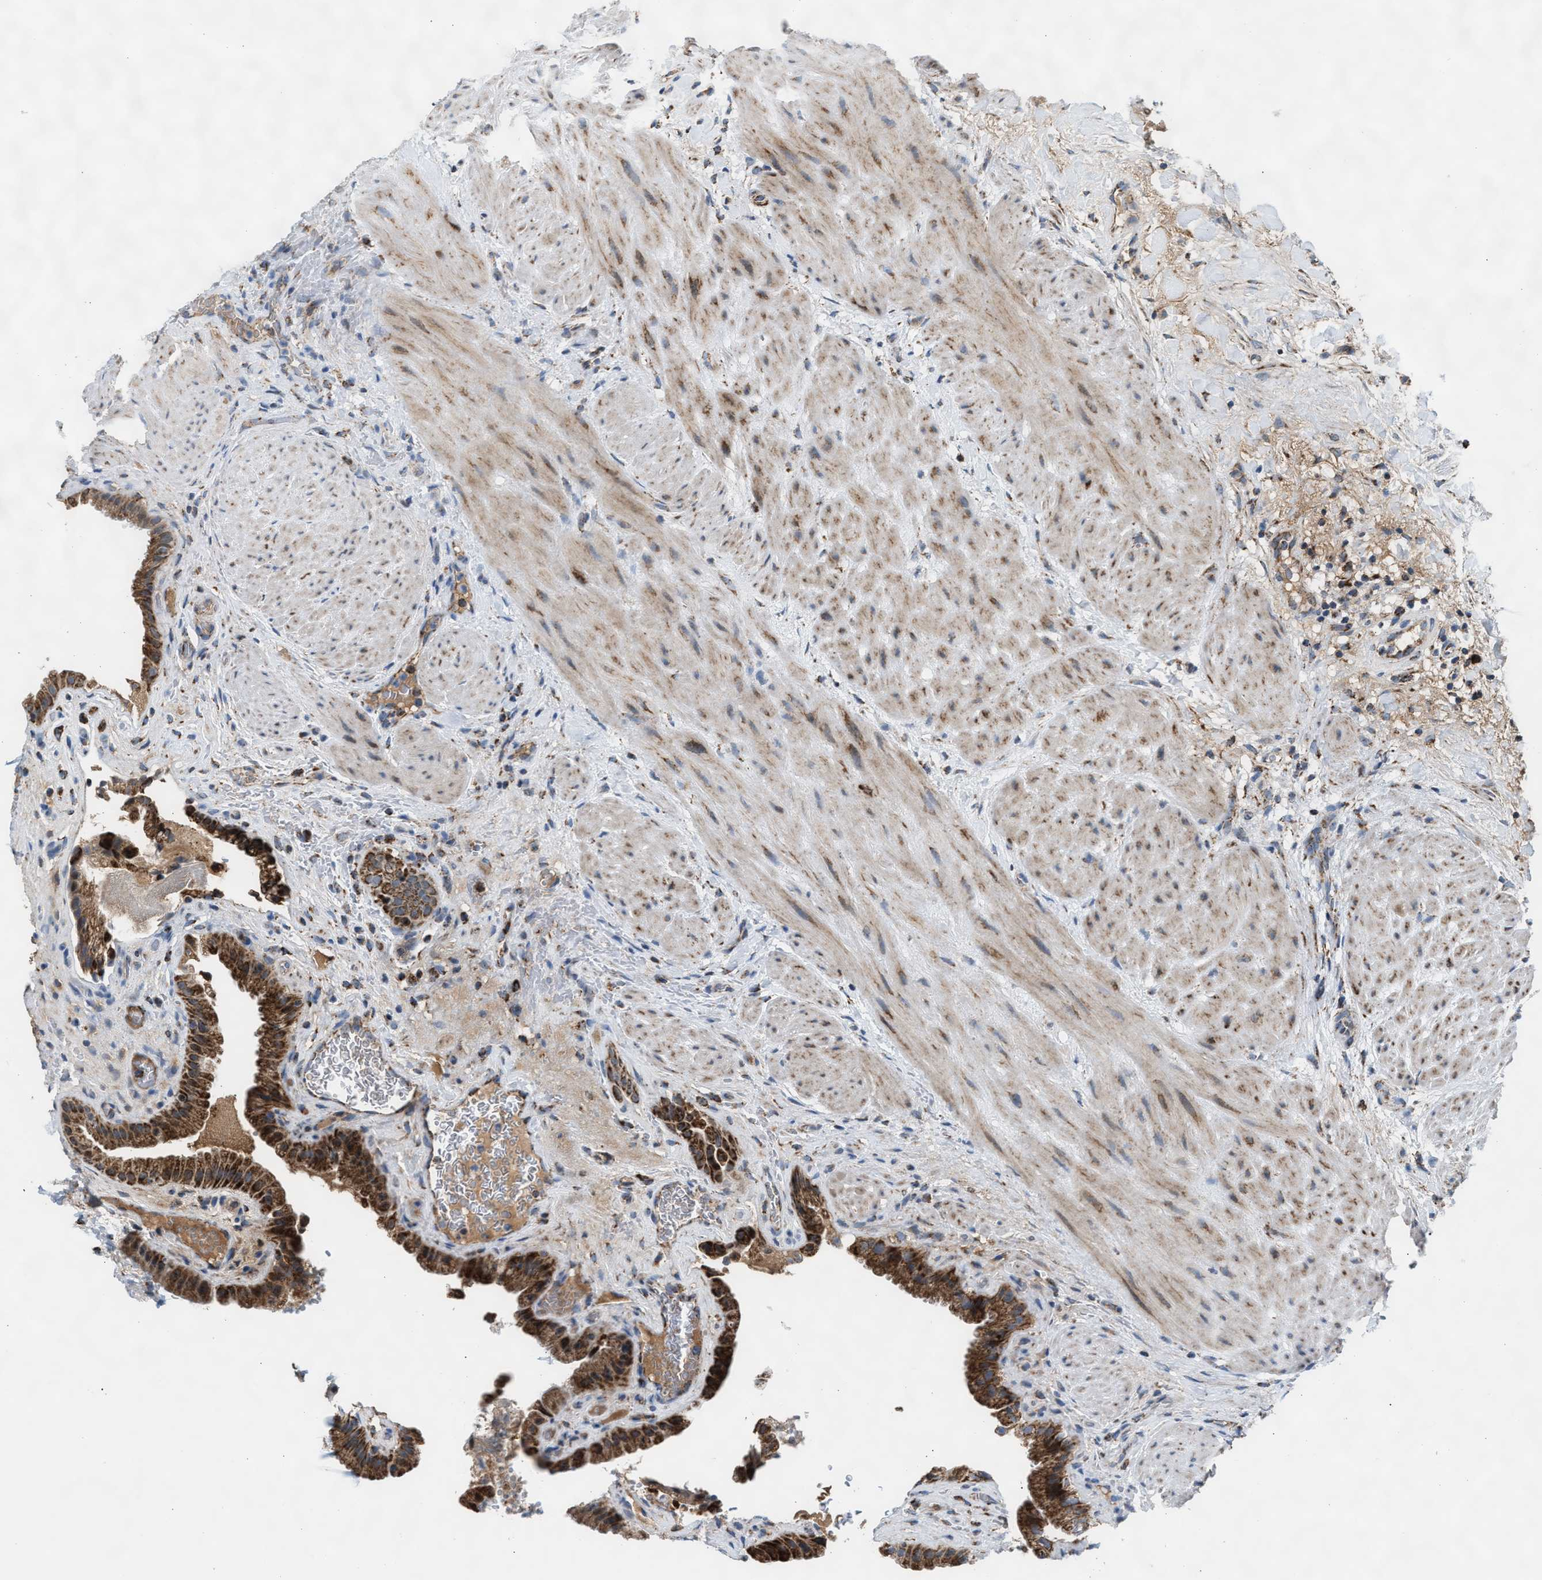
{"staining": {"intensity": "strong", "quantity": ">75%", "location": "cytoplasmic/membranous"}, "tissue": "gallbladder", "cell_type": "Glandular cells", "image_type": "normal", "snomed": [{"axis": "morphology", "description": "Normal tissue, NOS"}, {"axis": "topography", "description": "Gallbladder"}], "caption": "Strong cytoplasmic/membranous expression for a protein is identified in approximately >75% of glandular cells of normal gallbladder using immunohistochemistry (IHC).", "gene": "PMPCA", "patient": {"sex": "male", "age": 49}}